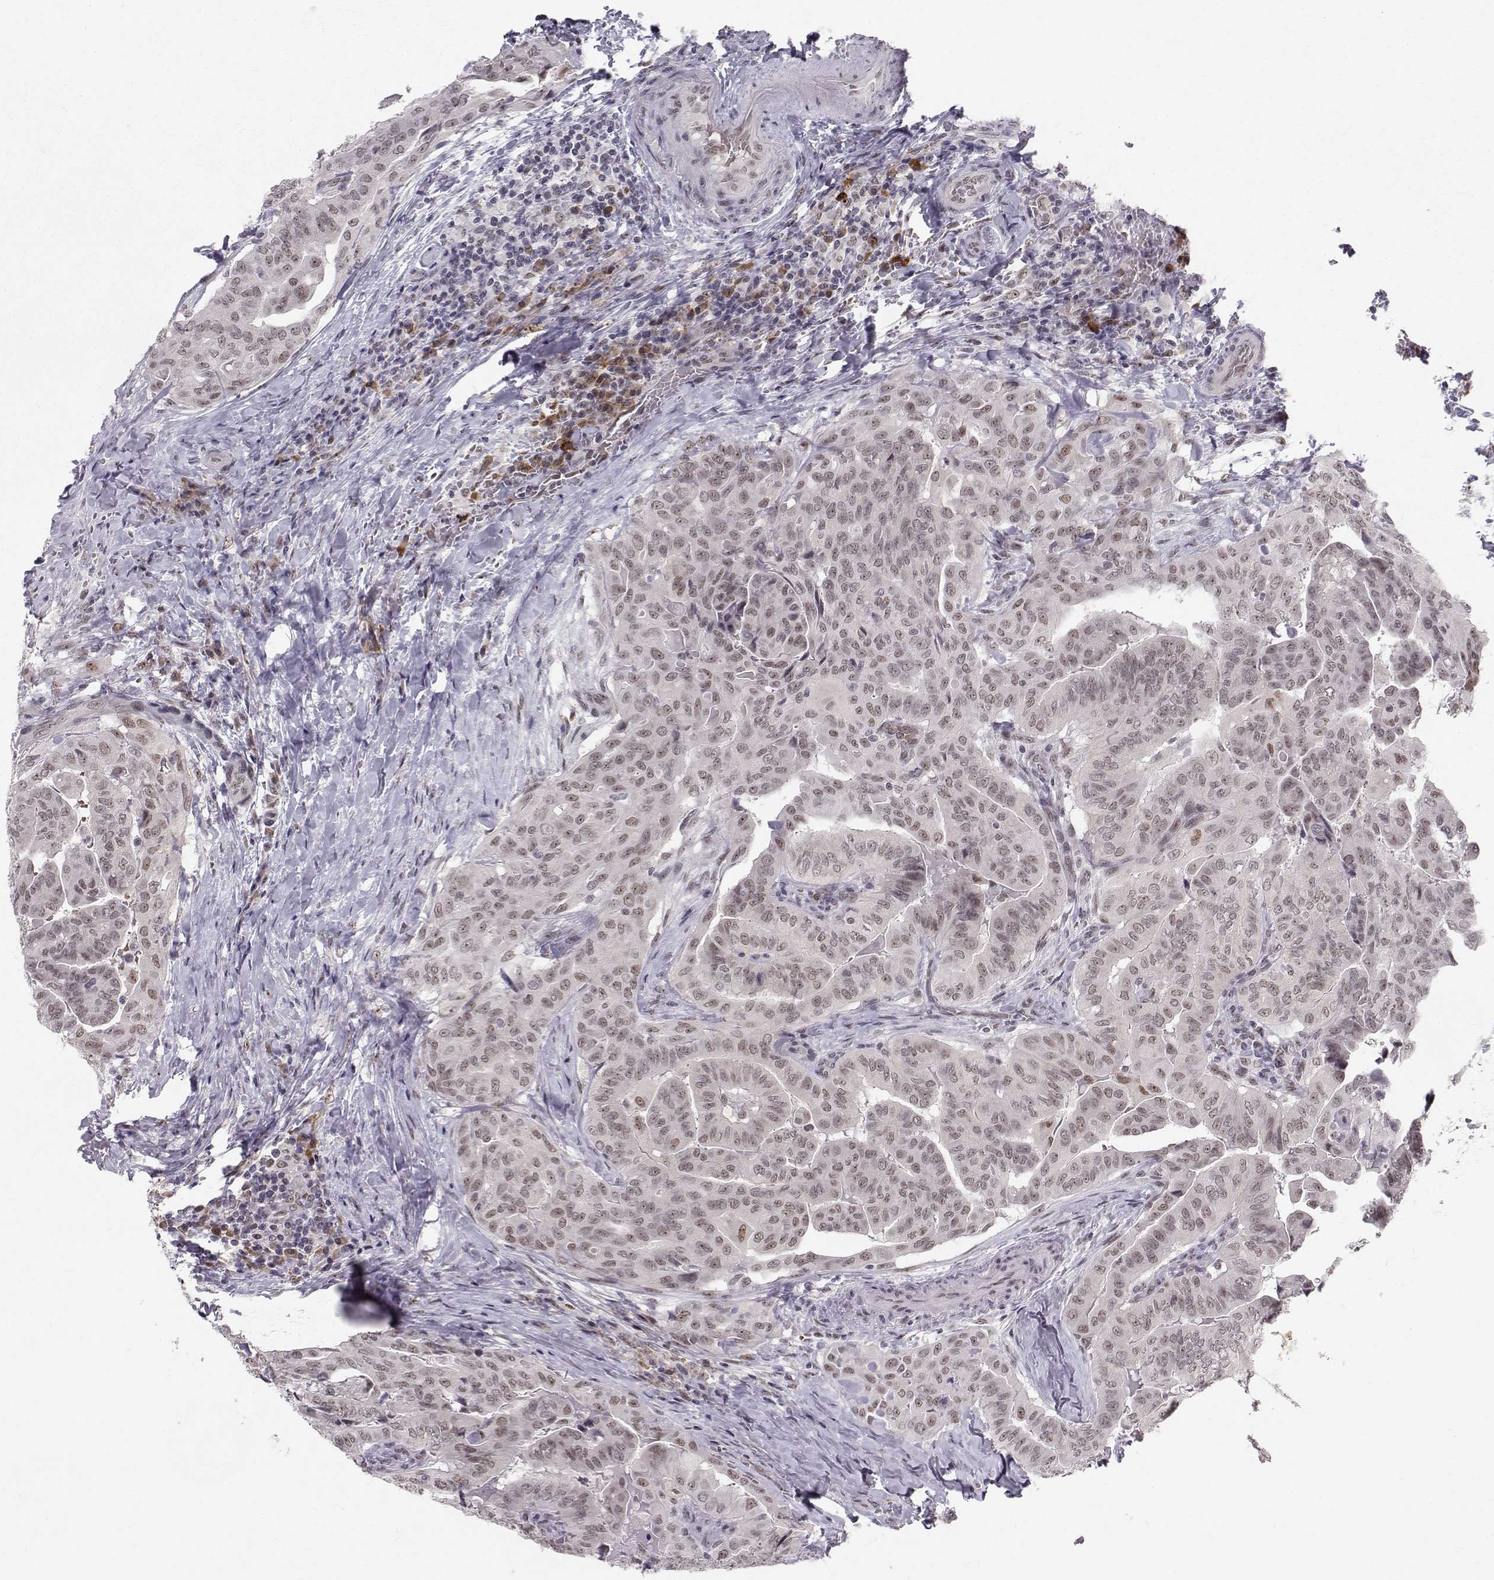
{"staining": {"intensity": "weak", "quantity": "<25%", "location": "nuclear"}, "tissue": "thyroid cancer", "cell_type": "Tumor cells", "image_type": "cancer", "snomed": [{"axis": "morphology", "description": "Papillary adenocarcinoma, NOS"}, {"axis": "topography", "description": "Thyroid gland"}], "caption": "A histopathology image of human thyroid papillary adenocarcinoma is negative for staining in tumor cells. (DAB (3,3'-diaminobenzidine) immunohistochemistry (IHC) visualized using brightfield microscopy, high magnification).", "gene": "RPP38", "patient": {"sex": "female", "age": 68}}